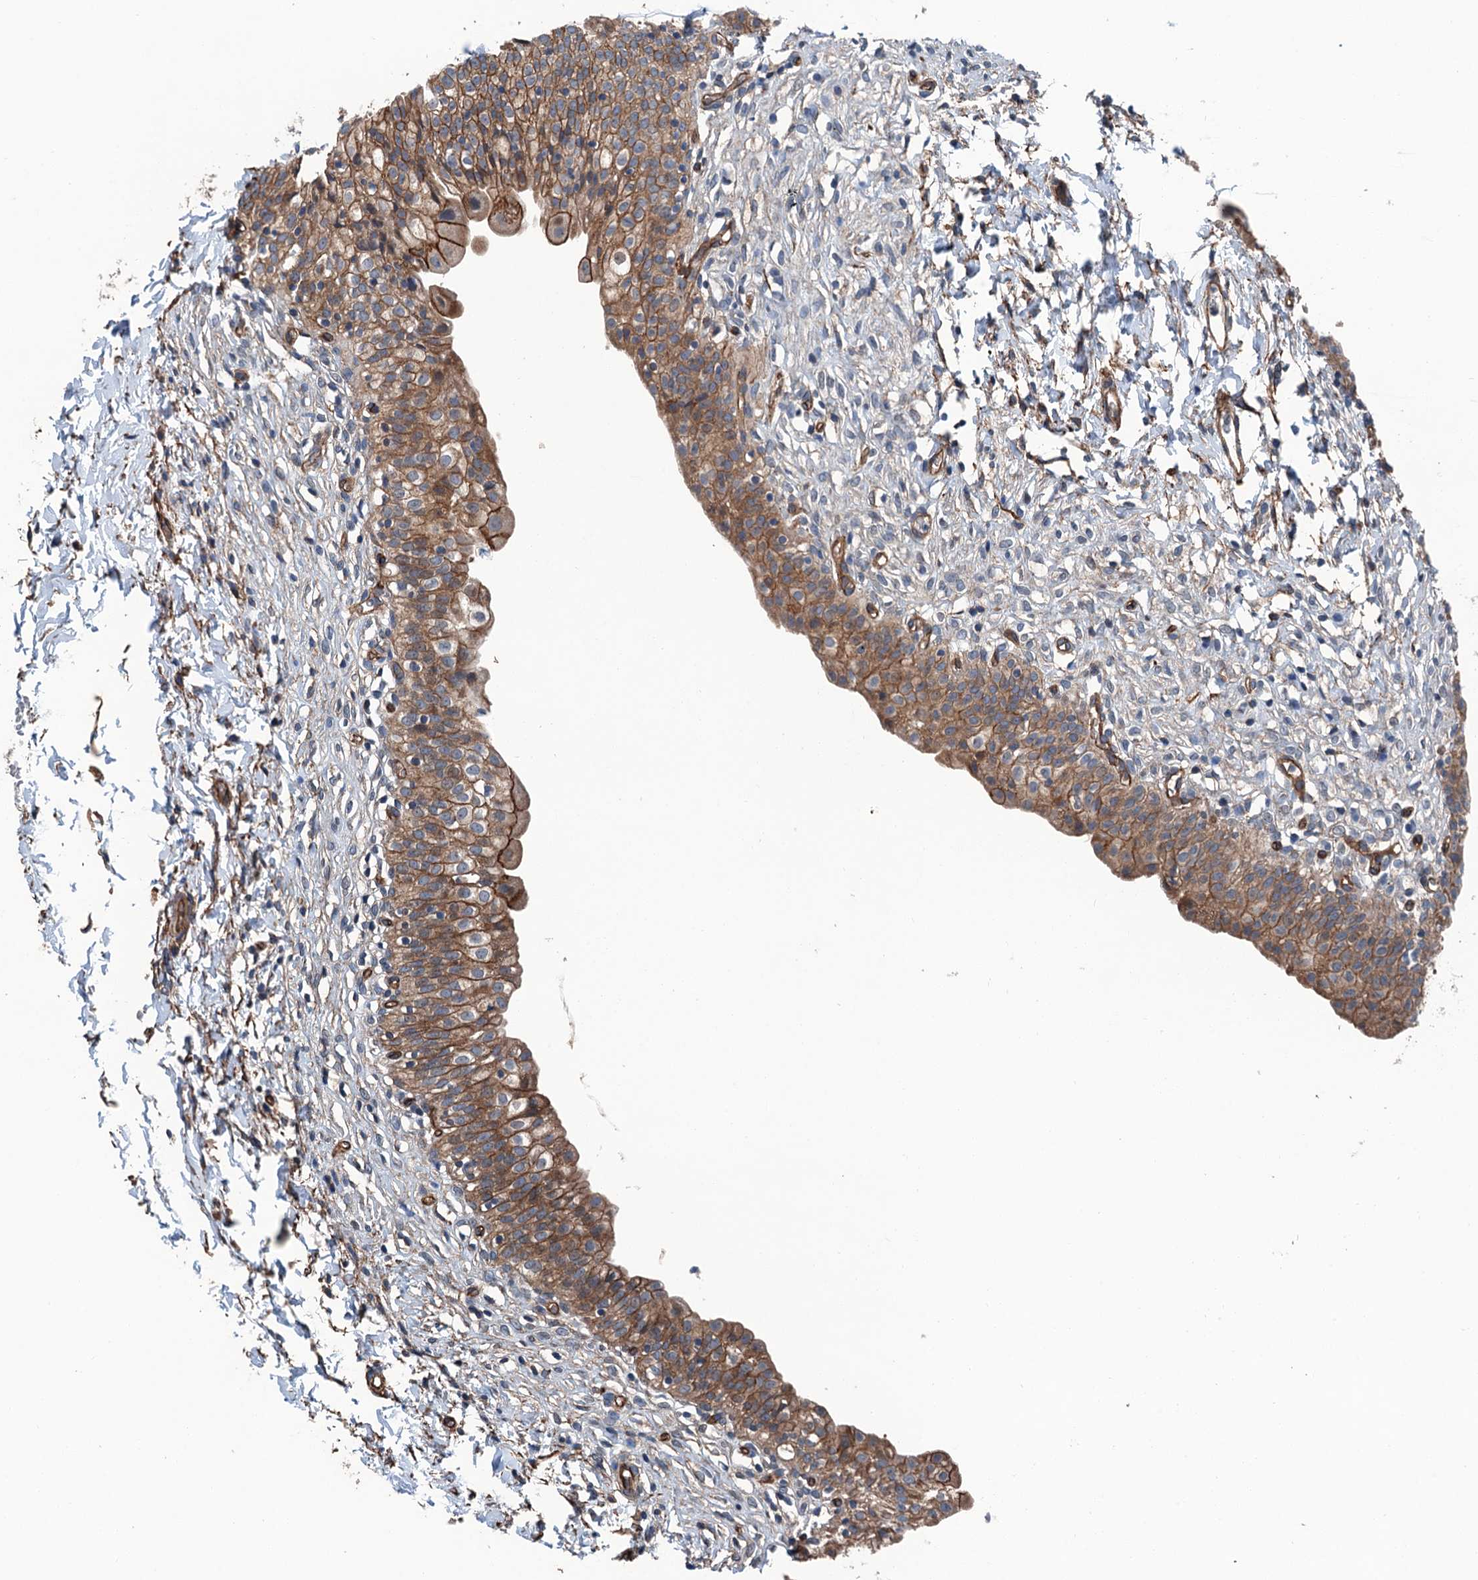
{"staining": {"intensity": "strong", "quantity": ">75%", "location": "cytoplasmic/membranous"}, "tissue": "urinary bladder", "cell_type": "Urothelial cells", "image_type": "normal", "snomed": [{"axis": "morphology", "description": "Normal tissue, NOS"}, {"axis": "topography", "description": "Urinary bladder"}], "caption": "IHC image of unremarkable urinary bladder stained for a protein (brown), which reveals high levels of strong cytoplasmic/membranous staining in about >75% of urothelial cells.", "gene": "NMRAL1", "patient": {"sex": "male", "age": 55}}